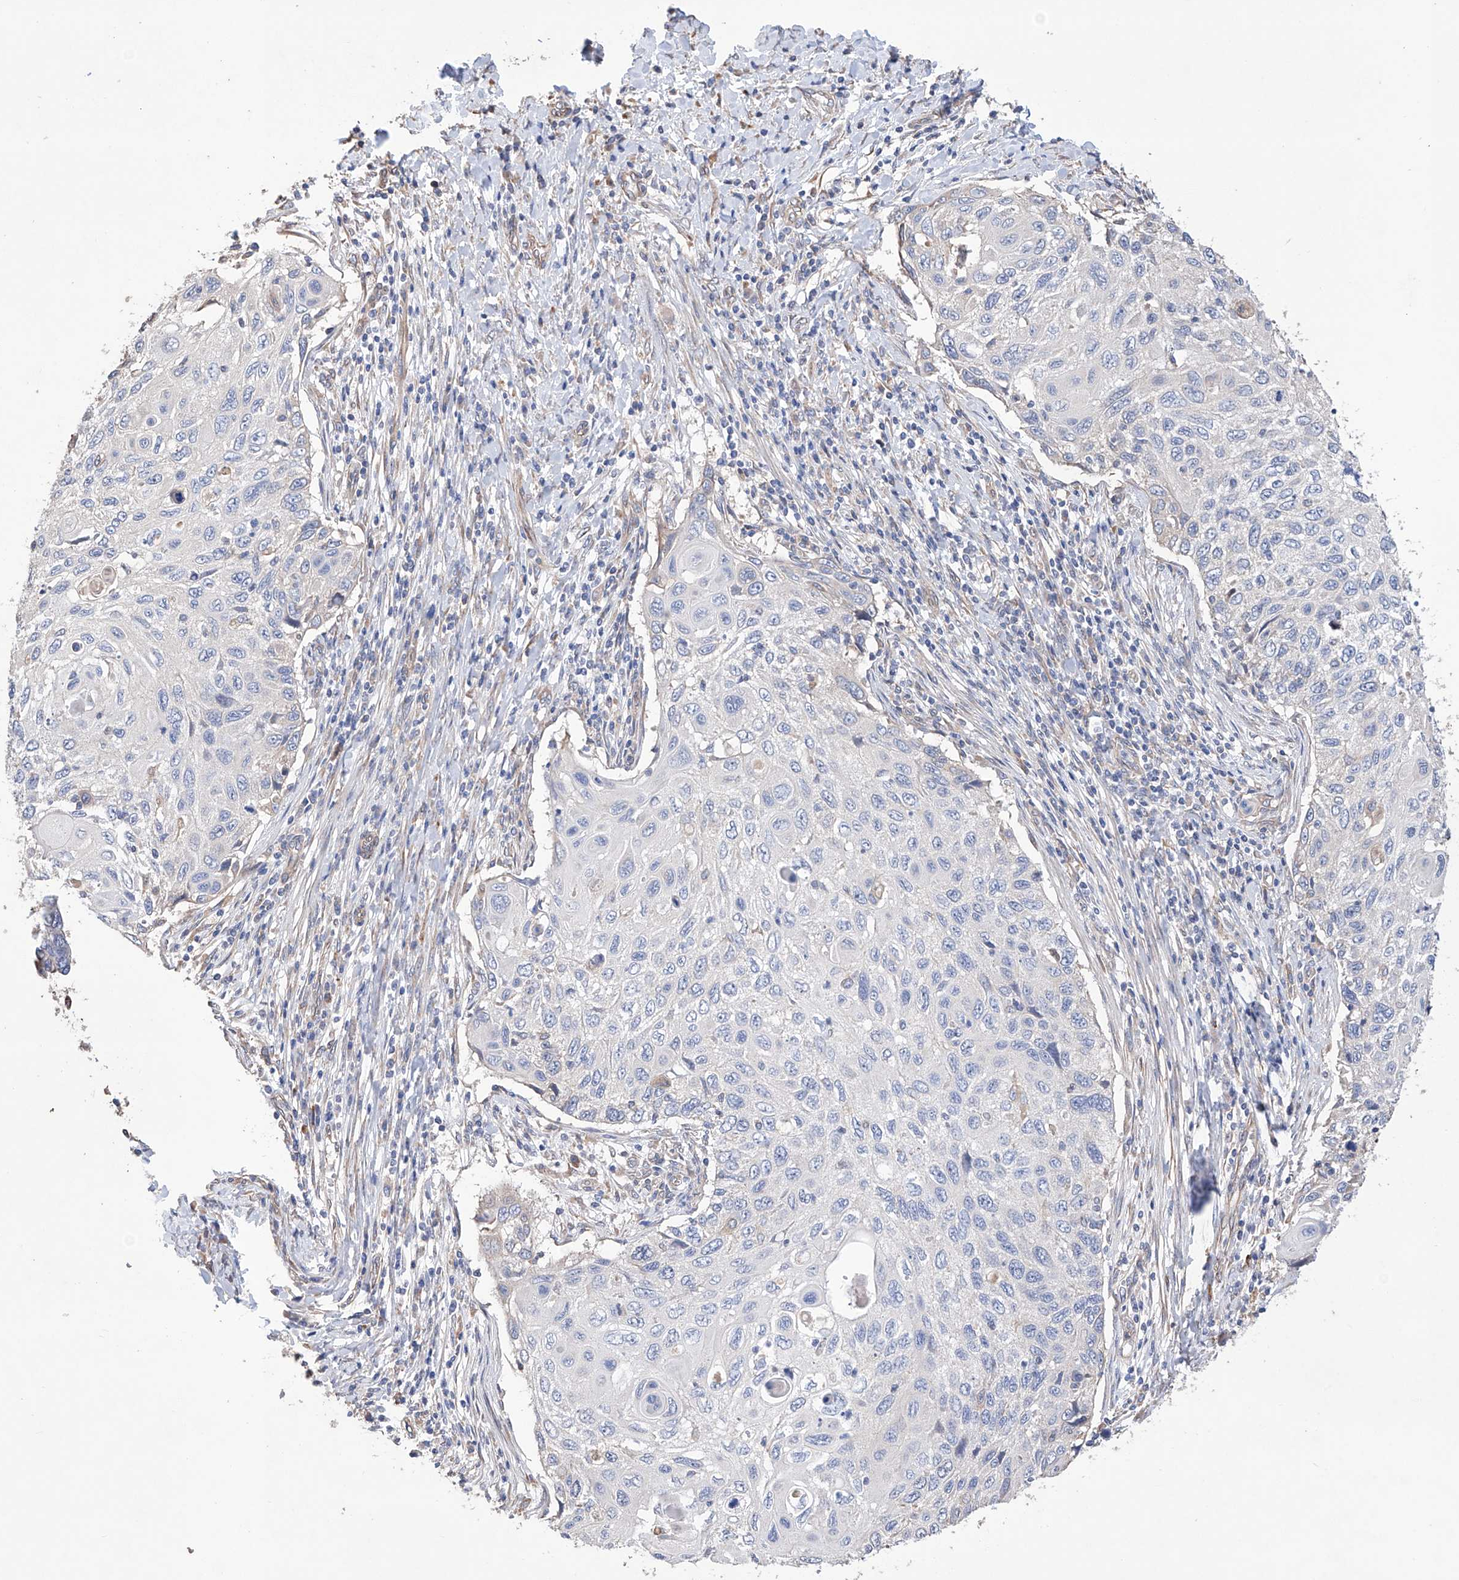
{"staining": {"intensity": "negative", "quantity": "none", "location": "none"}, "tissue": "cervical cancer", "cell_type": "Tumor cells", "image_type": "cancer", "snomed": [{"axis": "morphology", "description": "Squamous cell carcinoma, NOS"}, {"axis": "topography", "description": "Cervix"}], "caption": "The histopathology image exhibits no staining of tumor cells in squamous cell carcinoma (cervical). The staining was performed using DAB to visualize the protein expression in brown, while the nuclei were stained in blue with hematoxylin (Magnification: 20x).", "gene": "AFG1L", "patient": {"sex": "female", "age": 70}}